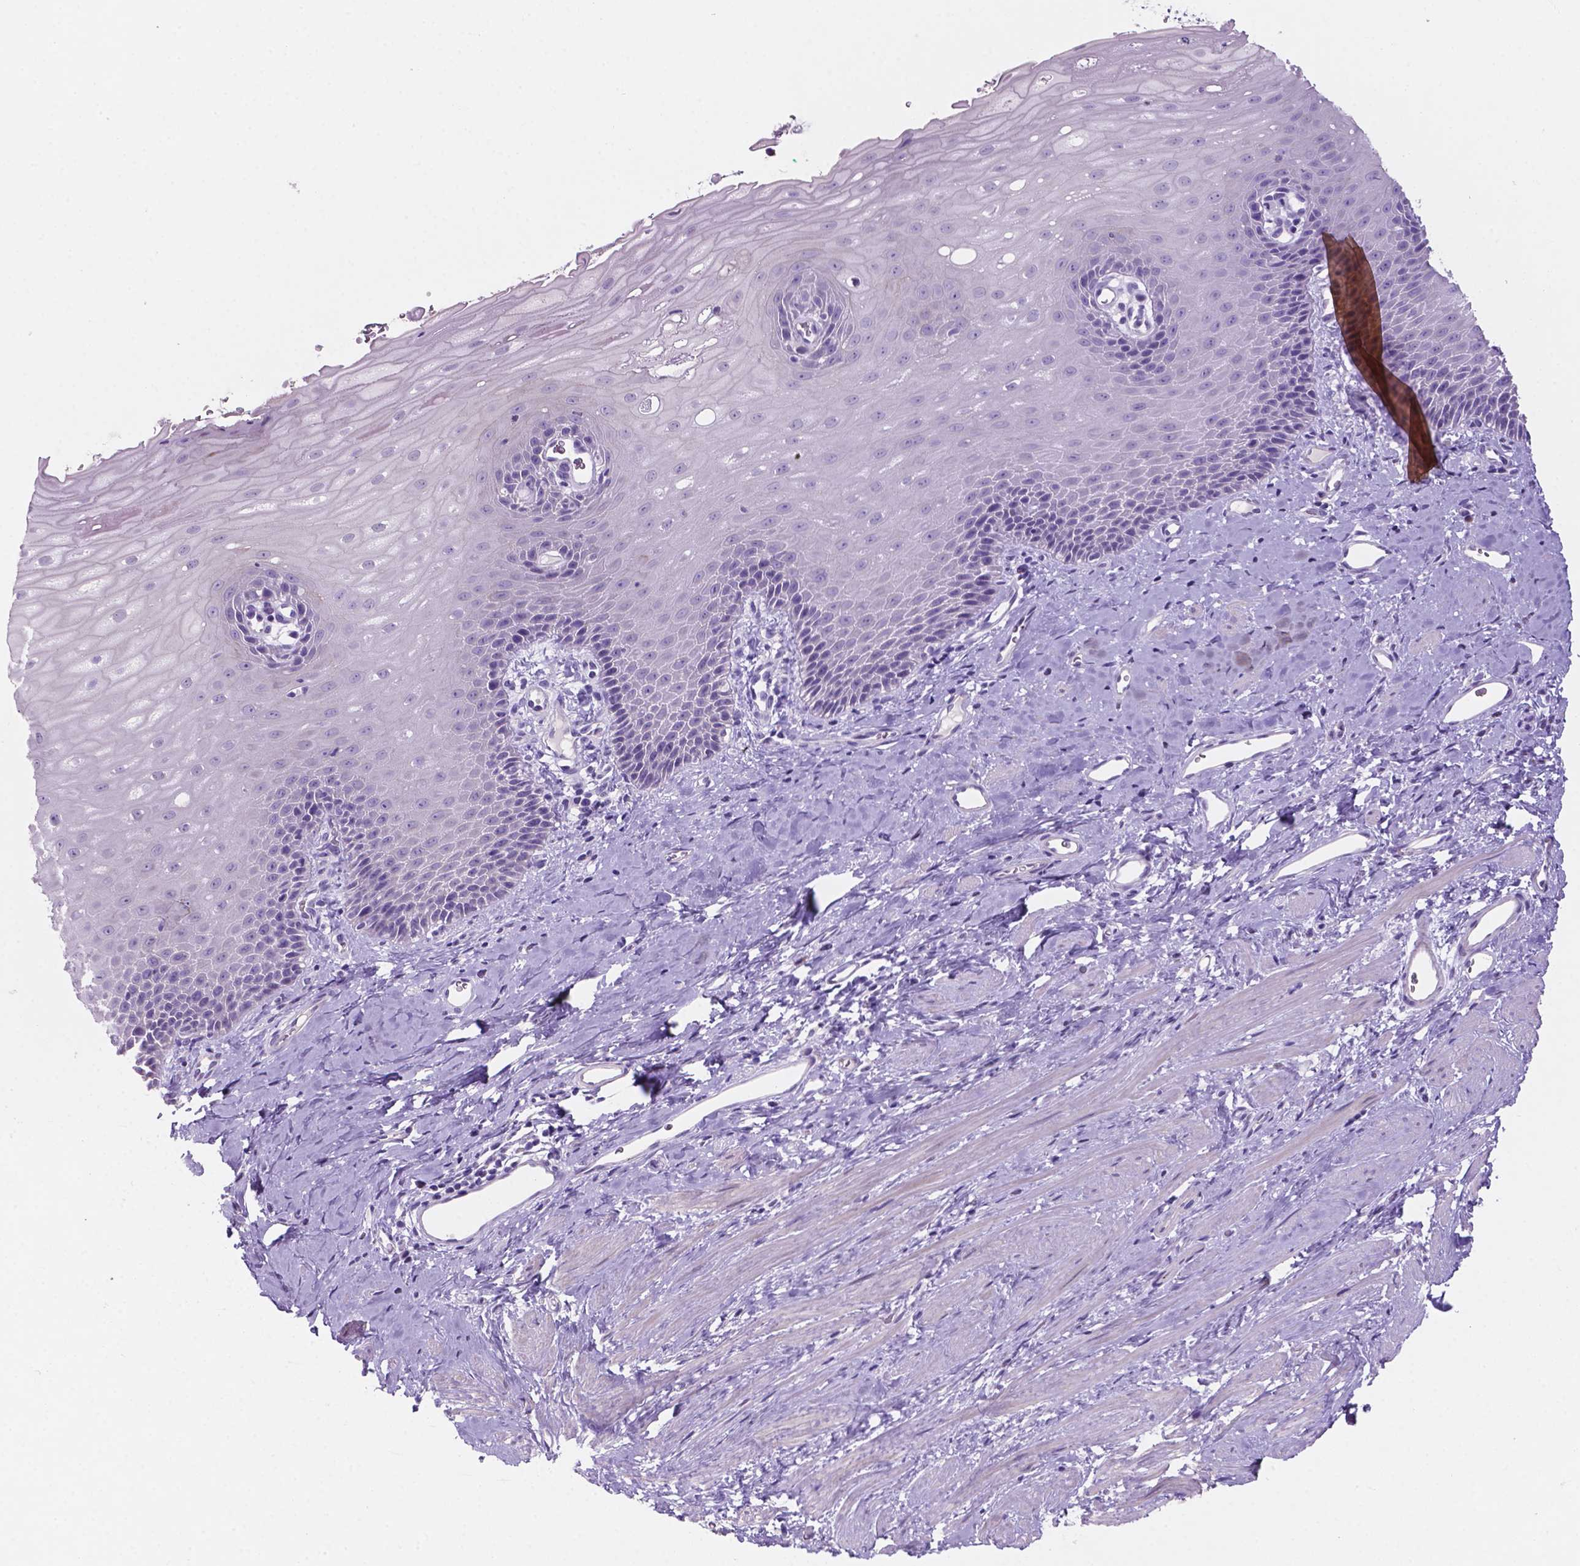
{"staining": {"intensity": "negative", "quantity": "none", "location": "none"}, "tissue": "esophagus", "cell_type": "Squamous epithelial cells", "image_type": "normal", "snomed": [{"axis": "morphology", "description": "Normal tissue, NOS"}, {"axis": "topography", "description": "Esophagus"}], "caption": "This is an IHC image of unremarkable human esophagus. There is no positivity in squamous epithelial cells.", "gene": "EBLN2", "patient": {"sex": "male", "age": 64}}